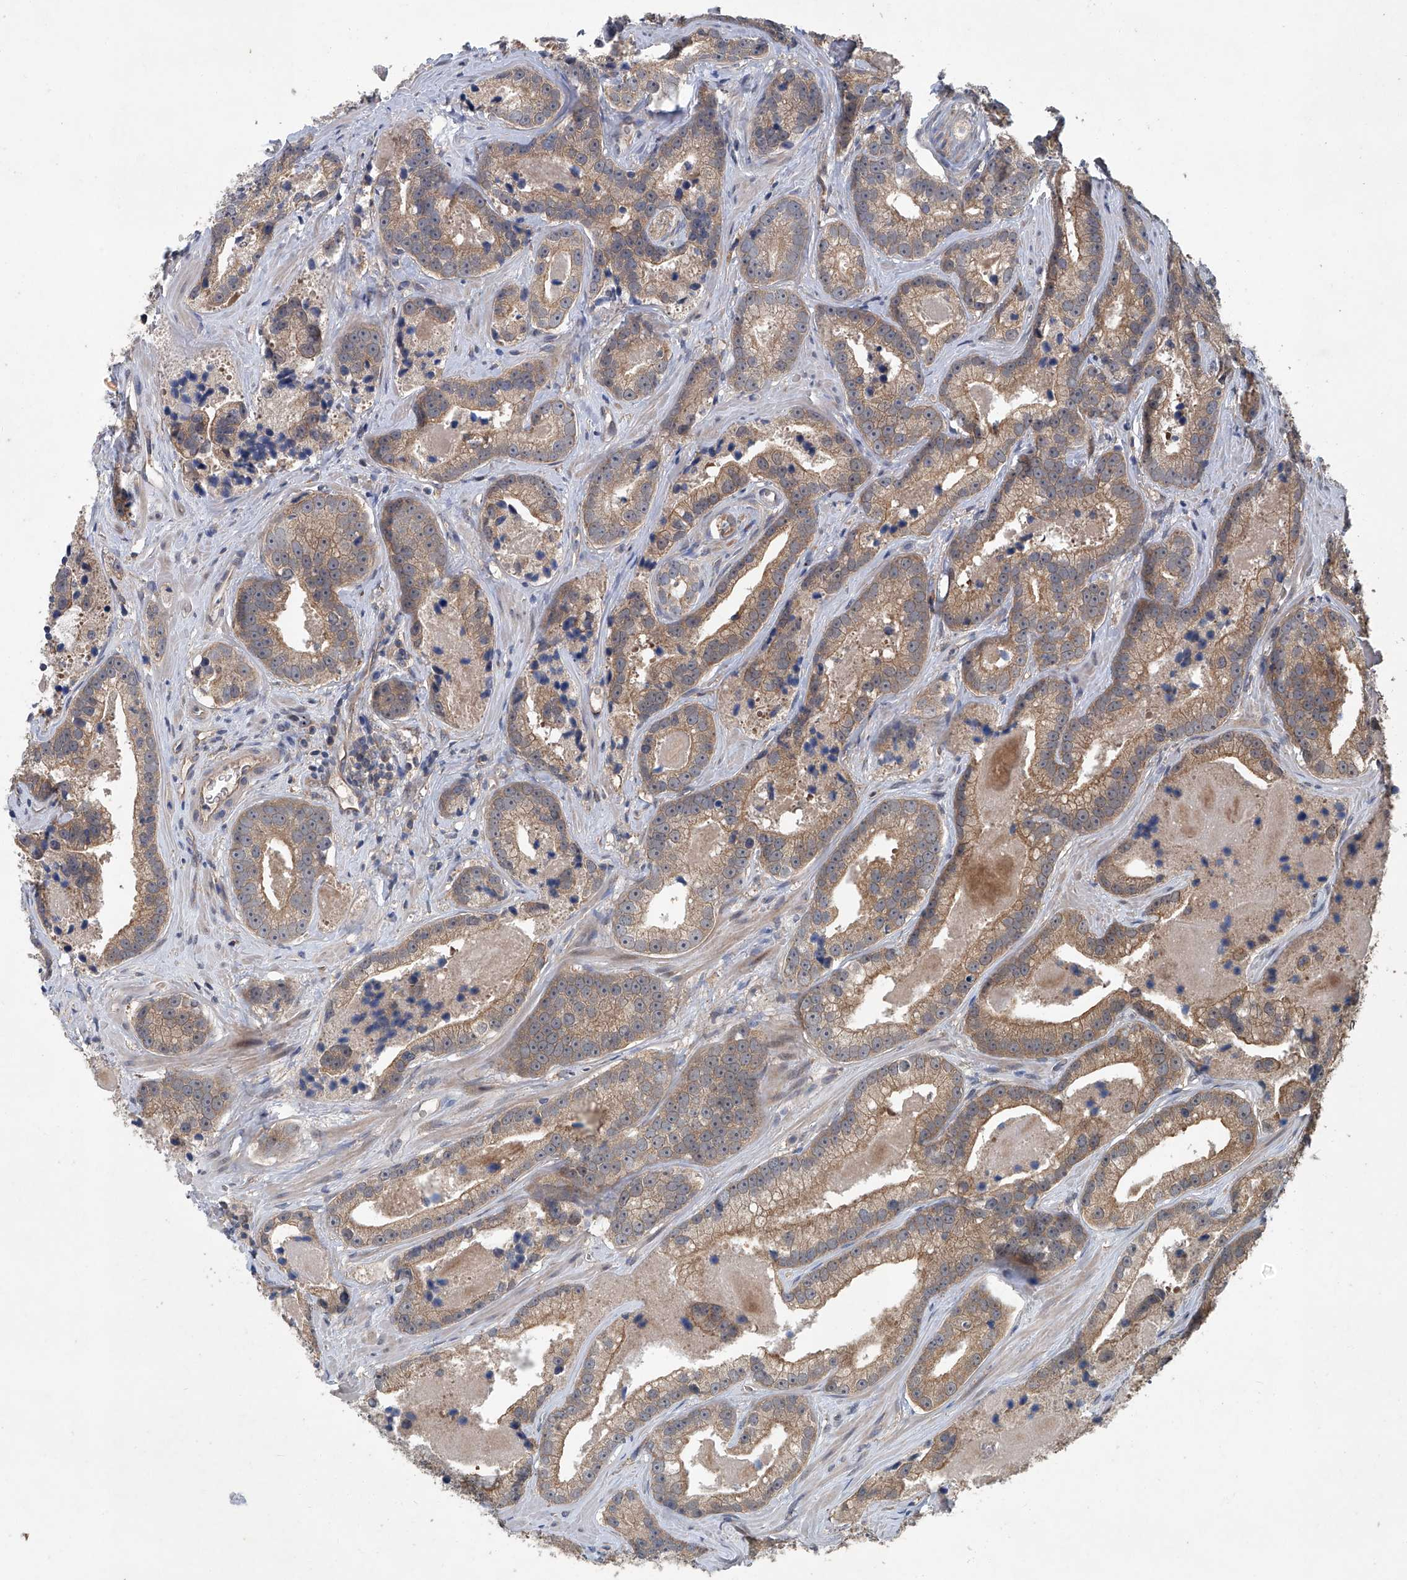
{"staining": {"intensity": "moderate", "quantity": ">75%", "location": "cytoplasmic/membranous"}, "tissue": "prostate cancer", "cell_type": "Tumor cells", "image_type": "cancer", "snomed": [{"axis": "morphology", "description": "Adenocarcinoma, High grade"}, {"axis": "topography", "description": "Prostate"}], "caption": "Protein expression analysis of human prostate high-grade adenocarcinoma reveals moderate cytoplasmic/membranous expression in about >75% of tumor cells.", "gene": "ANKRD34A", "patient": {"sex": "male", "age": 62}}